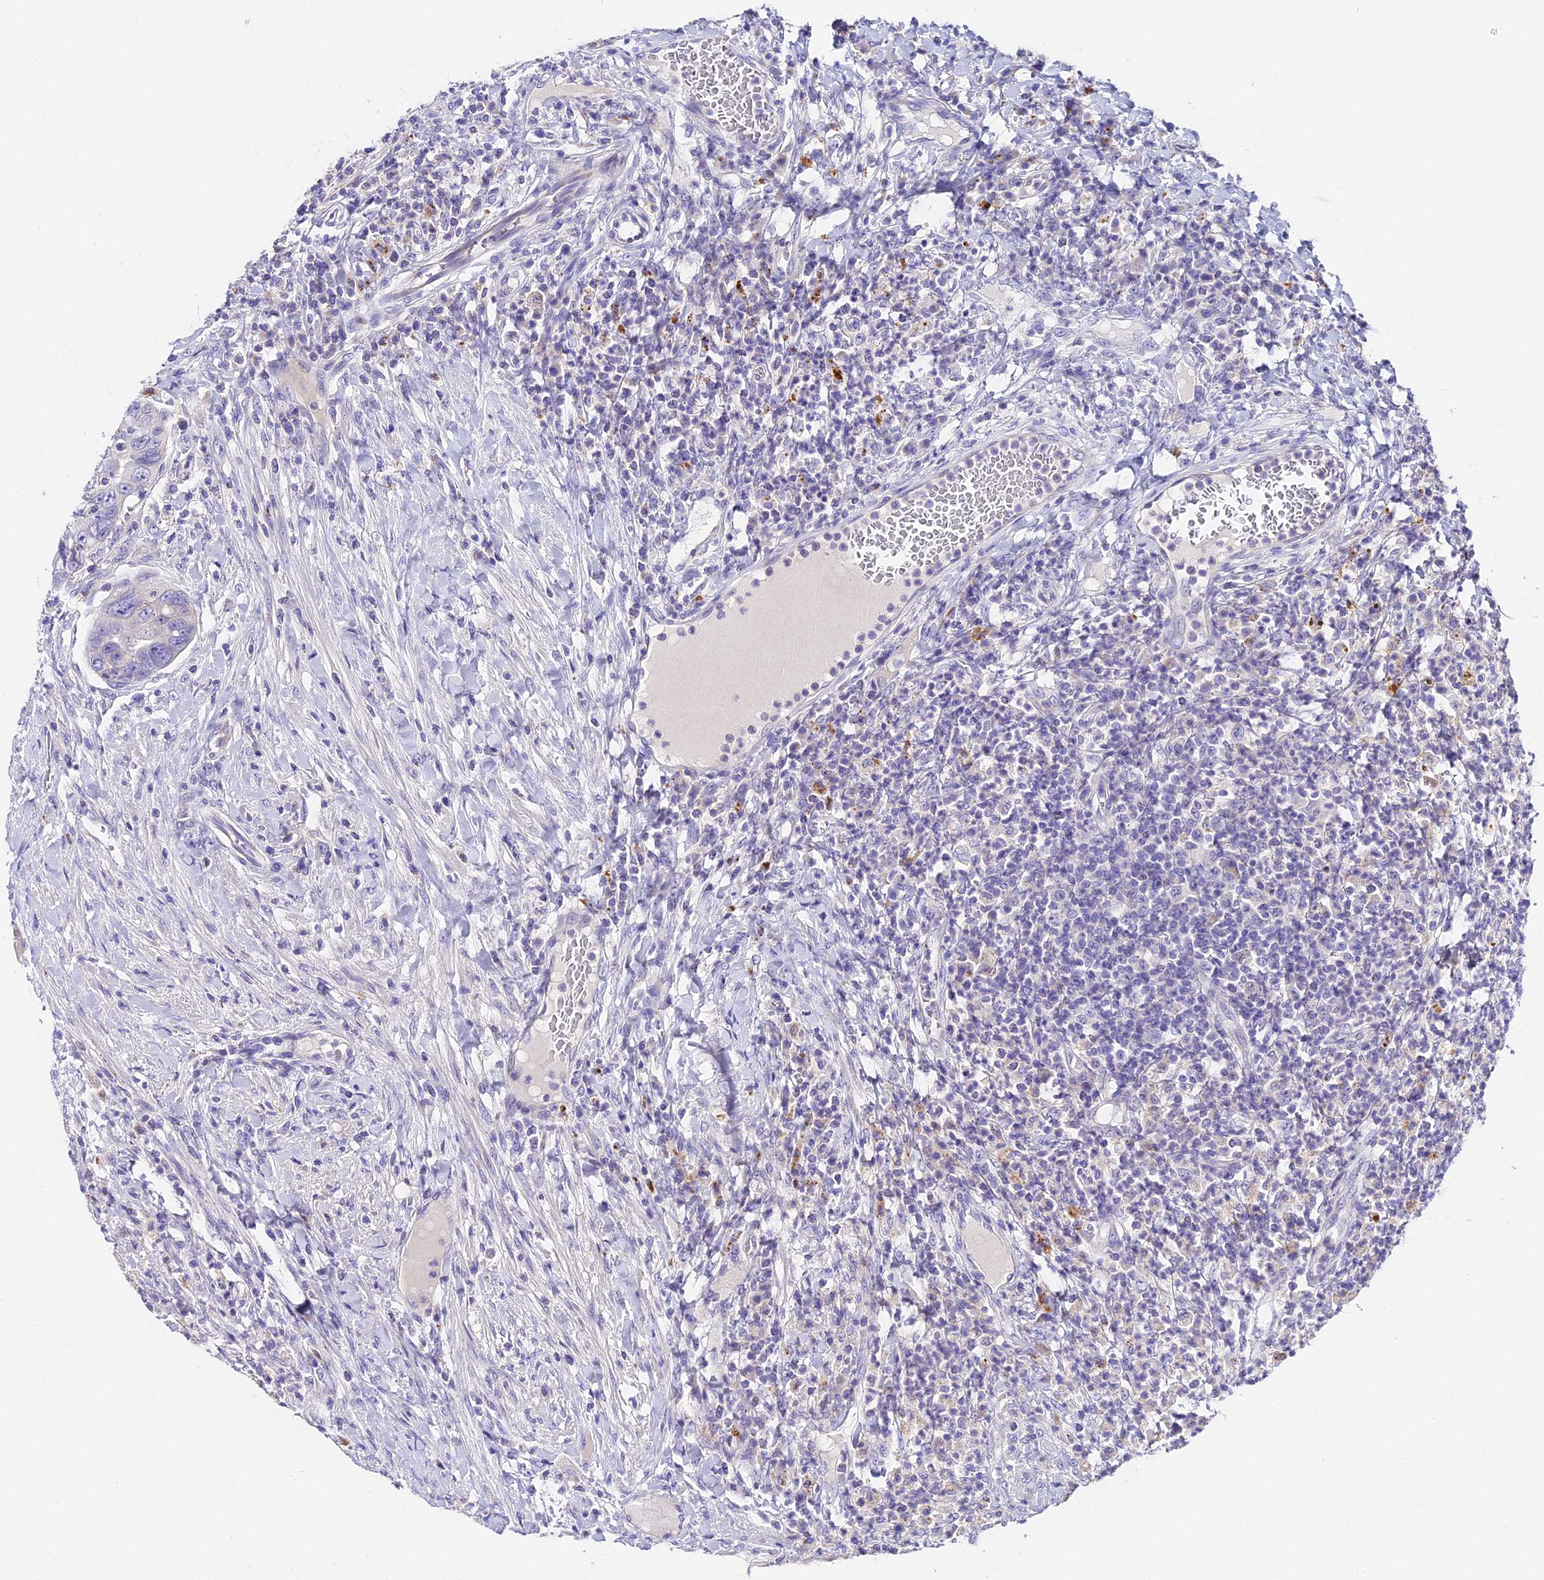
{"staining": {"intensity": "moderate", "quantity": "<25%", "location": "cytoplasmic/membranous"}, "tissue": "colorectal cancer", "cell_type": "Tumor cells", "image_type": "cancer", "snomed": [{"axis": "morphology", "description": "Adenocarcinoma, NOS"}, {"axis": "topography", "description": "Rectum"}], "caption": "Moderate cytoplasmic/membranous staining for a protein is seen in approximately <25% of tumor cells of adenocarcinoma (colorectal) using IHC.", "gene": "LYPD6", "patient": {"sex": "male", "age": 59}}